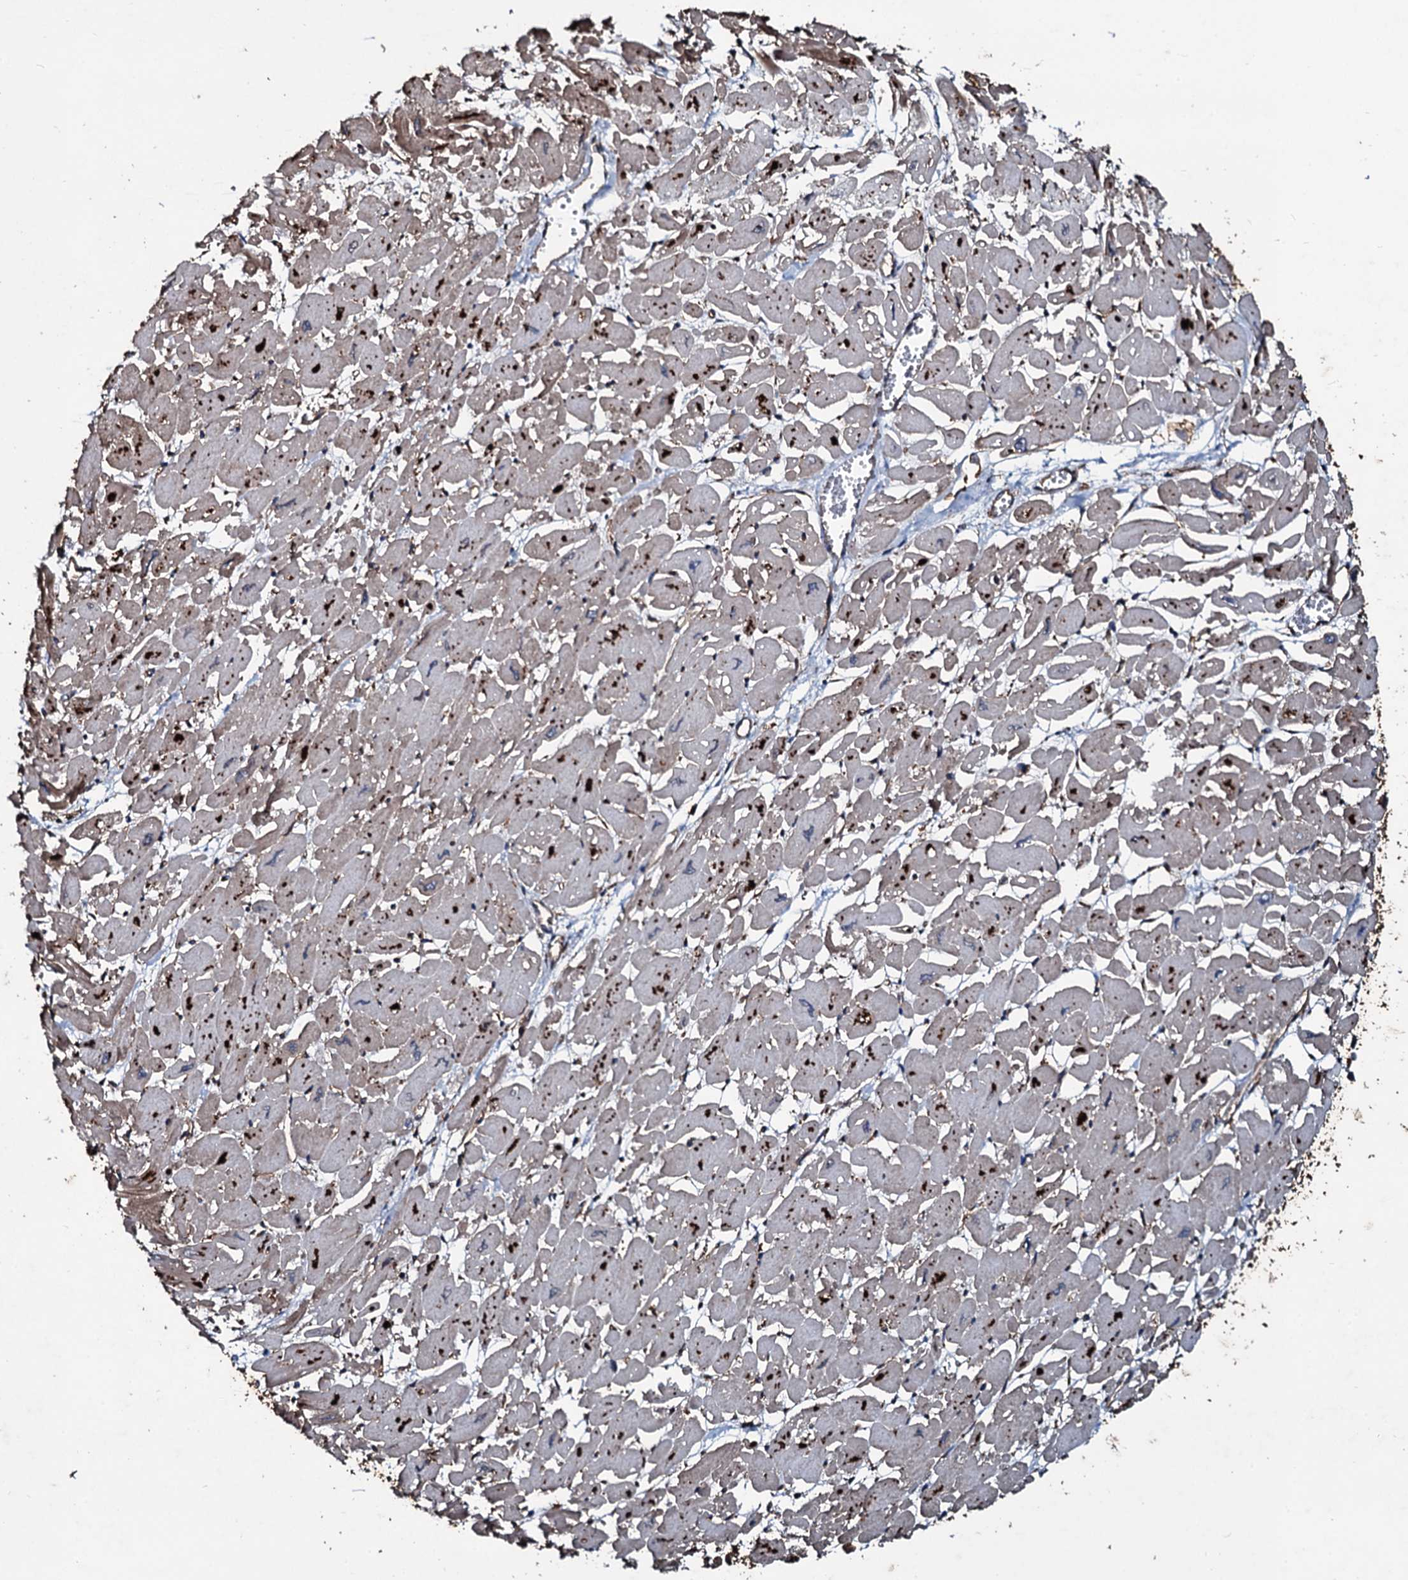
{"staining": {"intensity": "weak", "quantity": "25%-75%", "location": "cytoplasmic/membranous"}, "tissue": "heart muscle", "cell_type": "Cardiomyocytes", "image_type": "normal", "snomed": [{"axis": "morphology", "description": "Normal tissue, NOS"}, {"axis": "topography", "description": "Heart"}], "caption": "Protein staining exhibits weak cytoplasmic/membranous positivity in about 25%-75% of cardiomyocytes in normal heart muscle.", "gene": "DMAC2", "patient": {"sex": "male", "age": 54}}